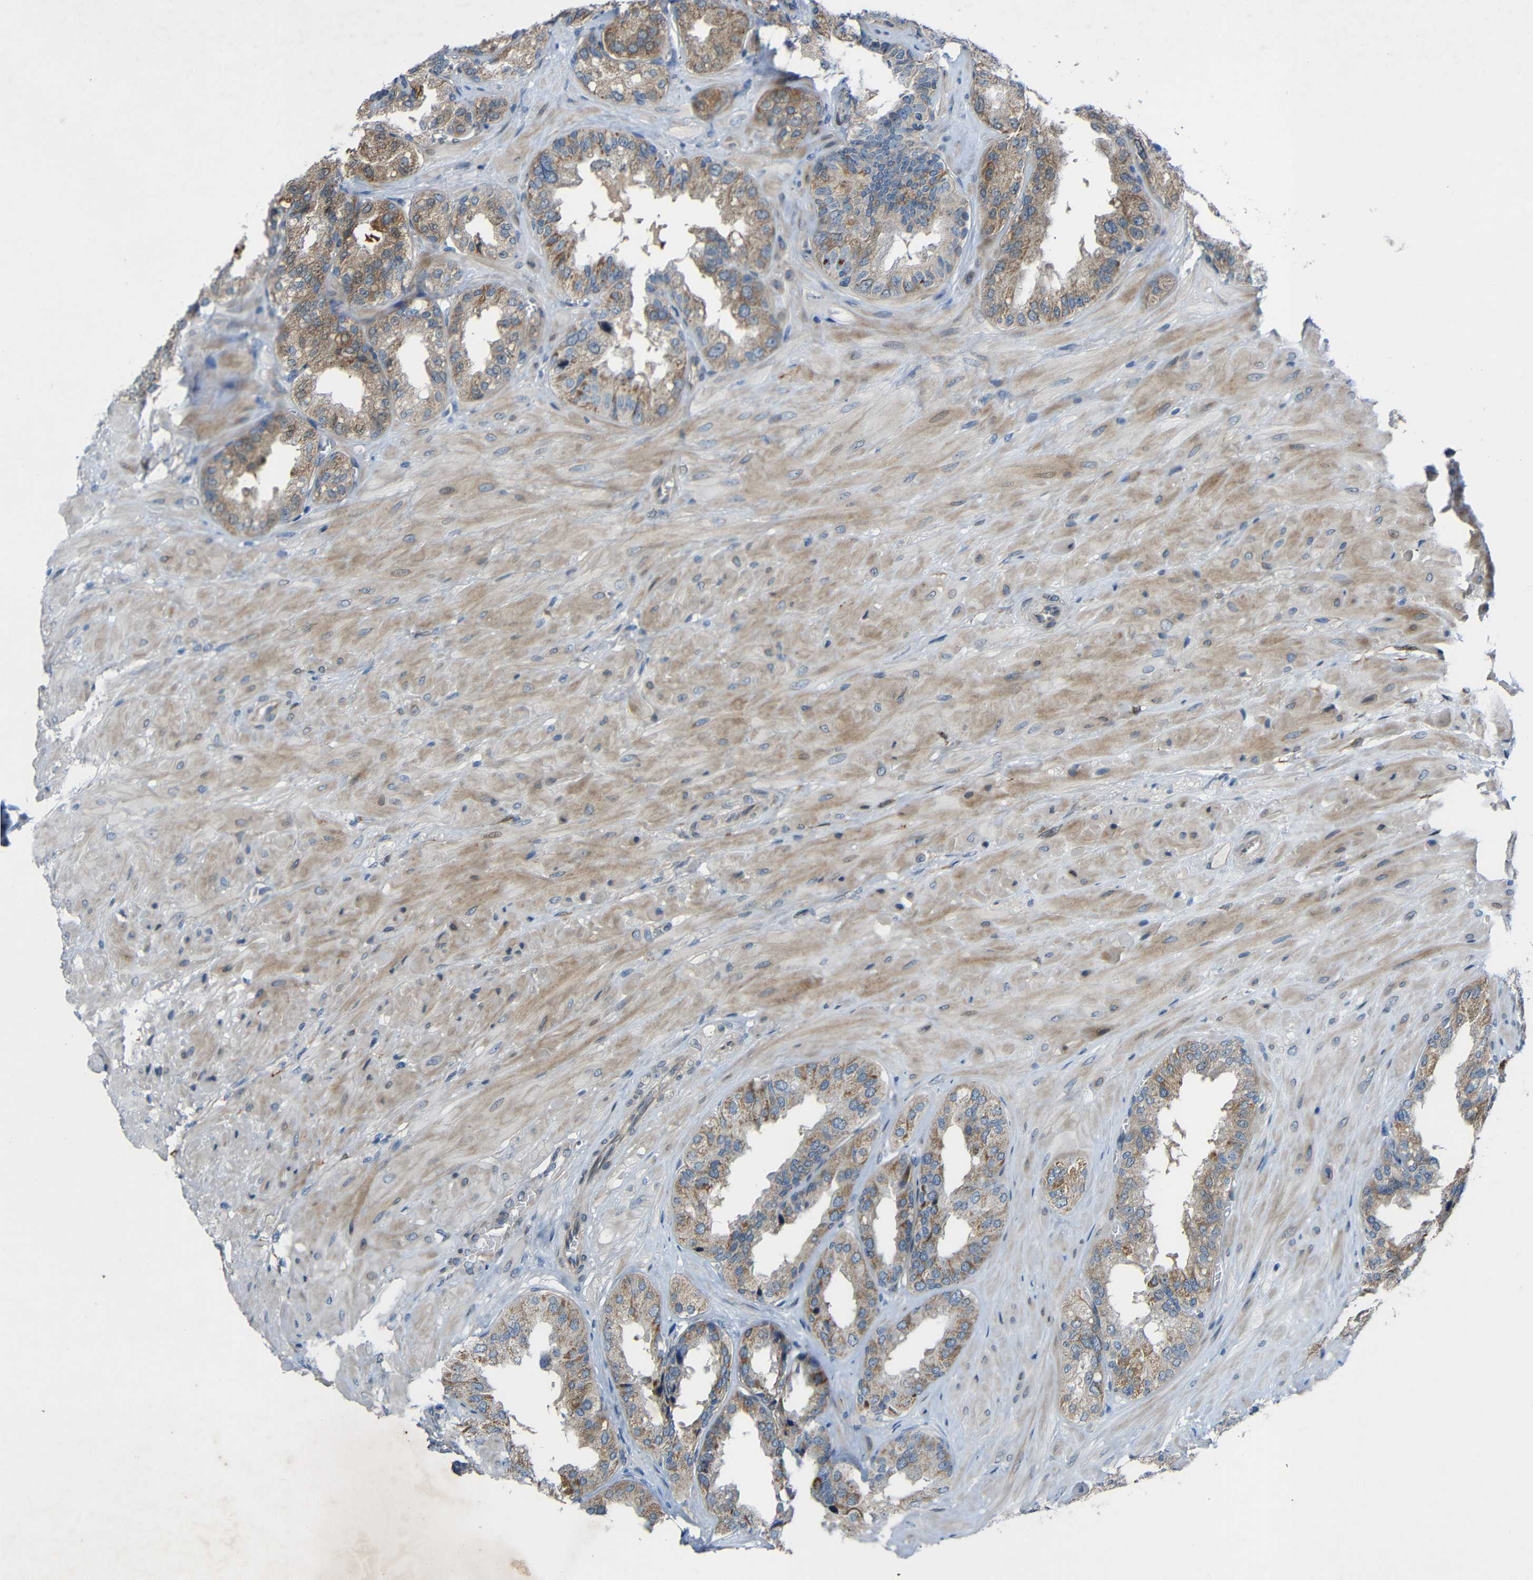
{"staining": {"intensity": "weak", "quantity": ">75%", "location": "cytoplasmic/membranous"}, "tissue": "seminal vesicle", "cell_type": "Glandular cells", "image_type": "normal", "snomed": [{"axis": "morphology", "description": "Normal tissue, NOS"}, {"axis": "topography", "description": "Prostate"}, {"axis": "topography", "description": "Seminal veicle"}], "caption": "This is a photomicrograph of IHC staining of unremarkable seminal vesicle, which shows weak expression in the cytoplasmic/membranous of glandular cells.", "gene": "TMEM25", "patient": {"sex": "male", "age": 51}}